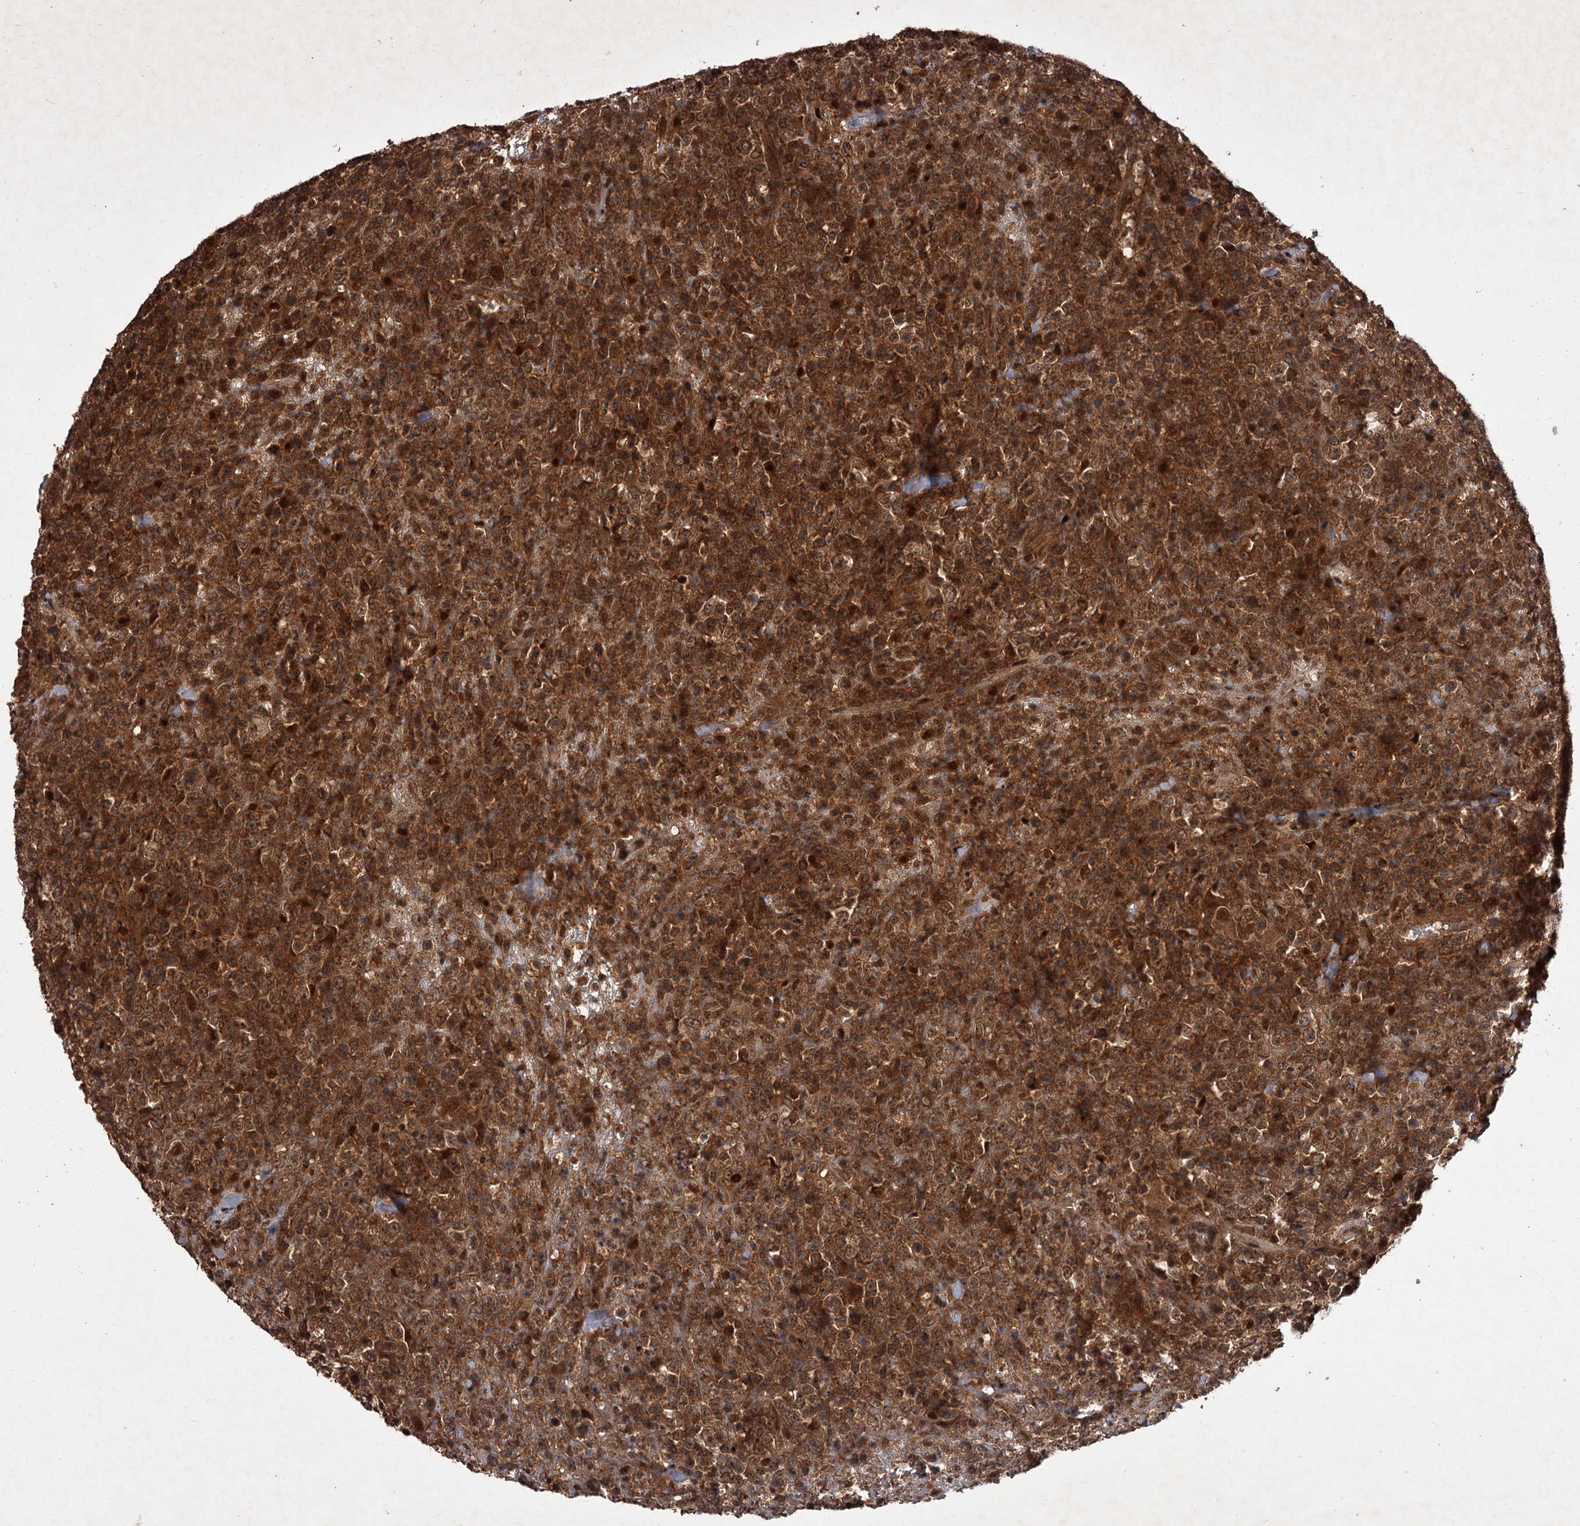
{"staining": {"intensity": "strong", "quantity": ">75%", "location": "cytoplasmic/membranous"}, "tissue": "lymphoma", "cell_type": "Tumor cells", "image_type": "cancer", "snomed": [{"axis": "morphology", "description": "Malignant lymphoma, non-Hodgkin's type, High grade"}, {"axis": "topography", "description": "Colon"}], "caption": "Strong cytoplasmic/membranous protein positivity is appreciated in approximately >75% of tumor cells in malignant lymphoma, non-Hodgkin's type (high-grade). (DAB IHC, brown staining for protein, blue staining for nuclei).", "gene": "TBC1D23", "patient": {"sex": "female", "age": 53}}